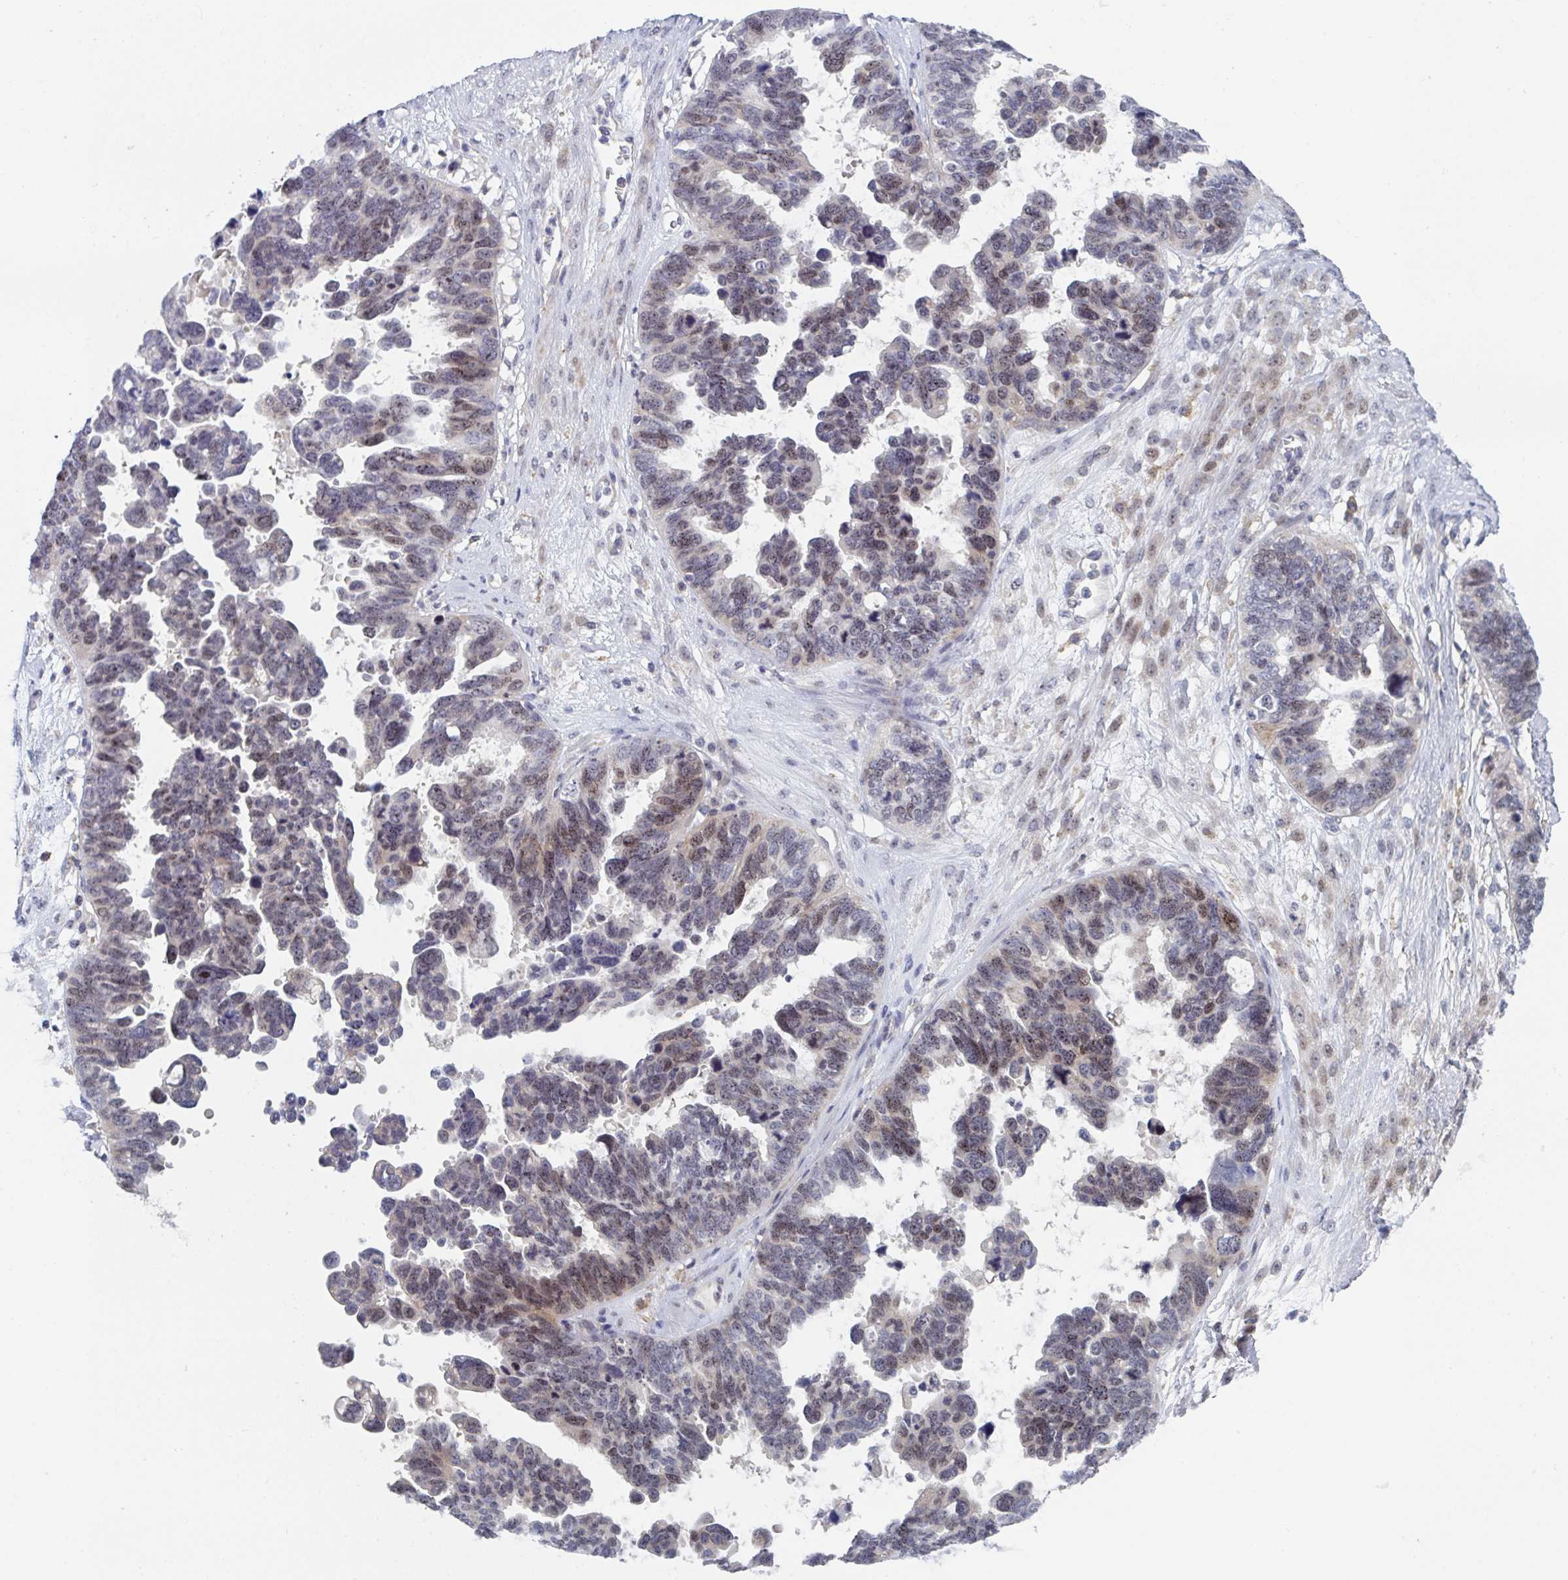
{"staining": {"intensity": "moderate", "quantity": "25%-75%", "location": "nuclear"}, "tissue": "ovarian cancer", "cell_type": "Tumor cells", "image_type": "cancer", "snomed": [{"axis": "morphology", "description": "Cystadenocarcinoma, serous, NOS"}, {"axis": "topography", "description": "Ovary"}], "caption": "Protein expression analysis of human ovarian cancer (serous cystadenocarcinoma) reveals moderate nuclear expression in about 25%-75% of tumor cells.", "gene": "CENPT", "patient": {"sex": "female", "age": 60}}